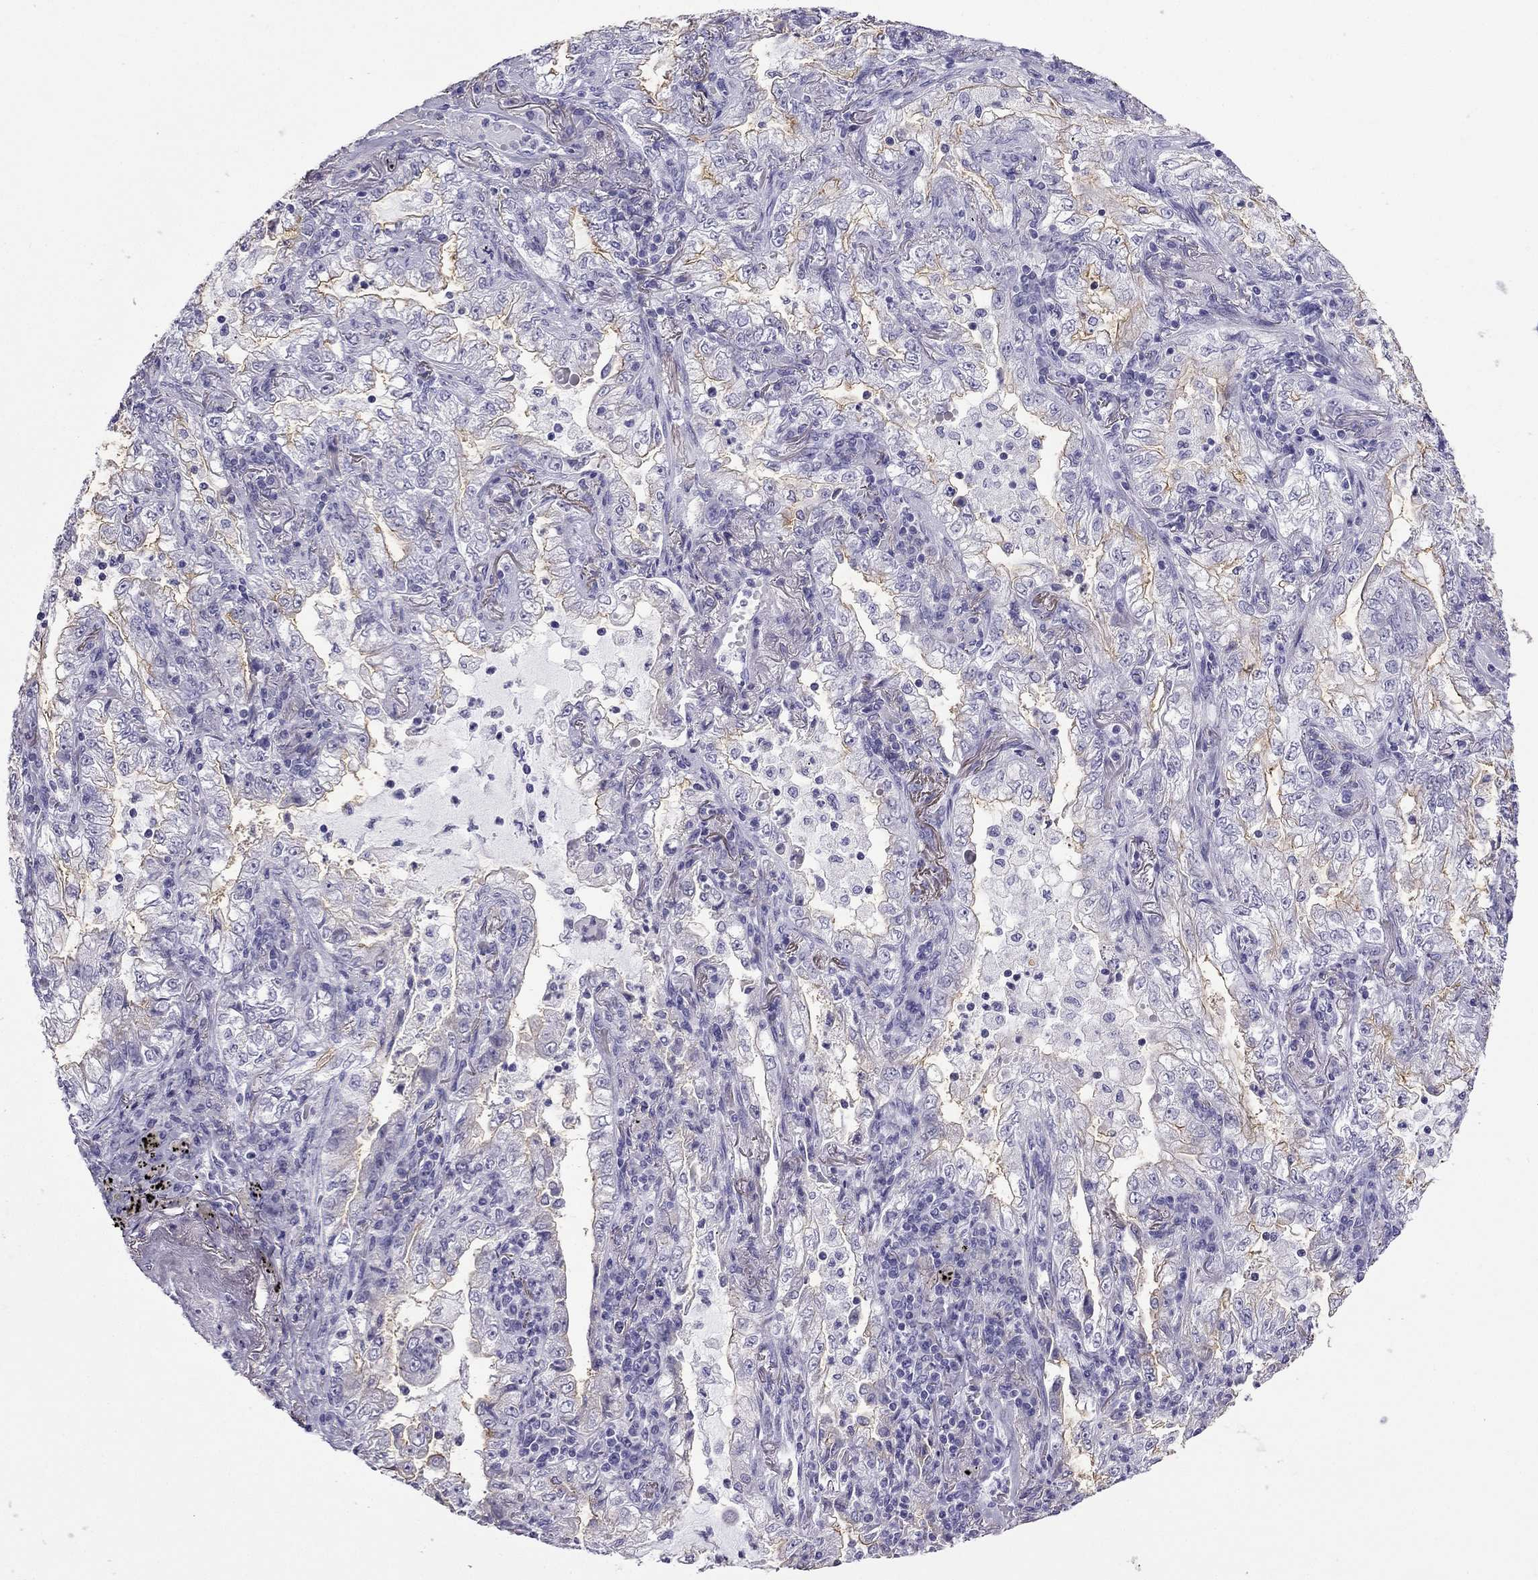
{"staining": {"intensity": "weak", "quantity": "<25%", "location": "cytoplasmic/membranous"}, "tissue": "lung cancer", "cell_type": "Tumor cells", "image_type": "cancer", "snomed": [{"axis": "morphology", "description": "Adenocarcinoma, NOS"}, {"axis": "topography", "description": "Lung"}], "caption": "Tumor cells show no significant protein staining in lung adenocarcinoma.", "gene": "GJA8", "patient": {"sex": "female", "age": 73}}